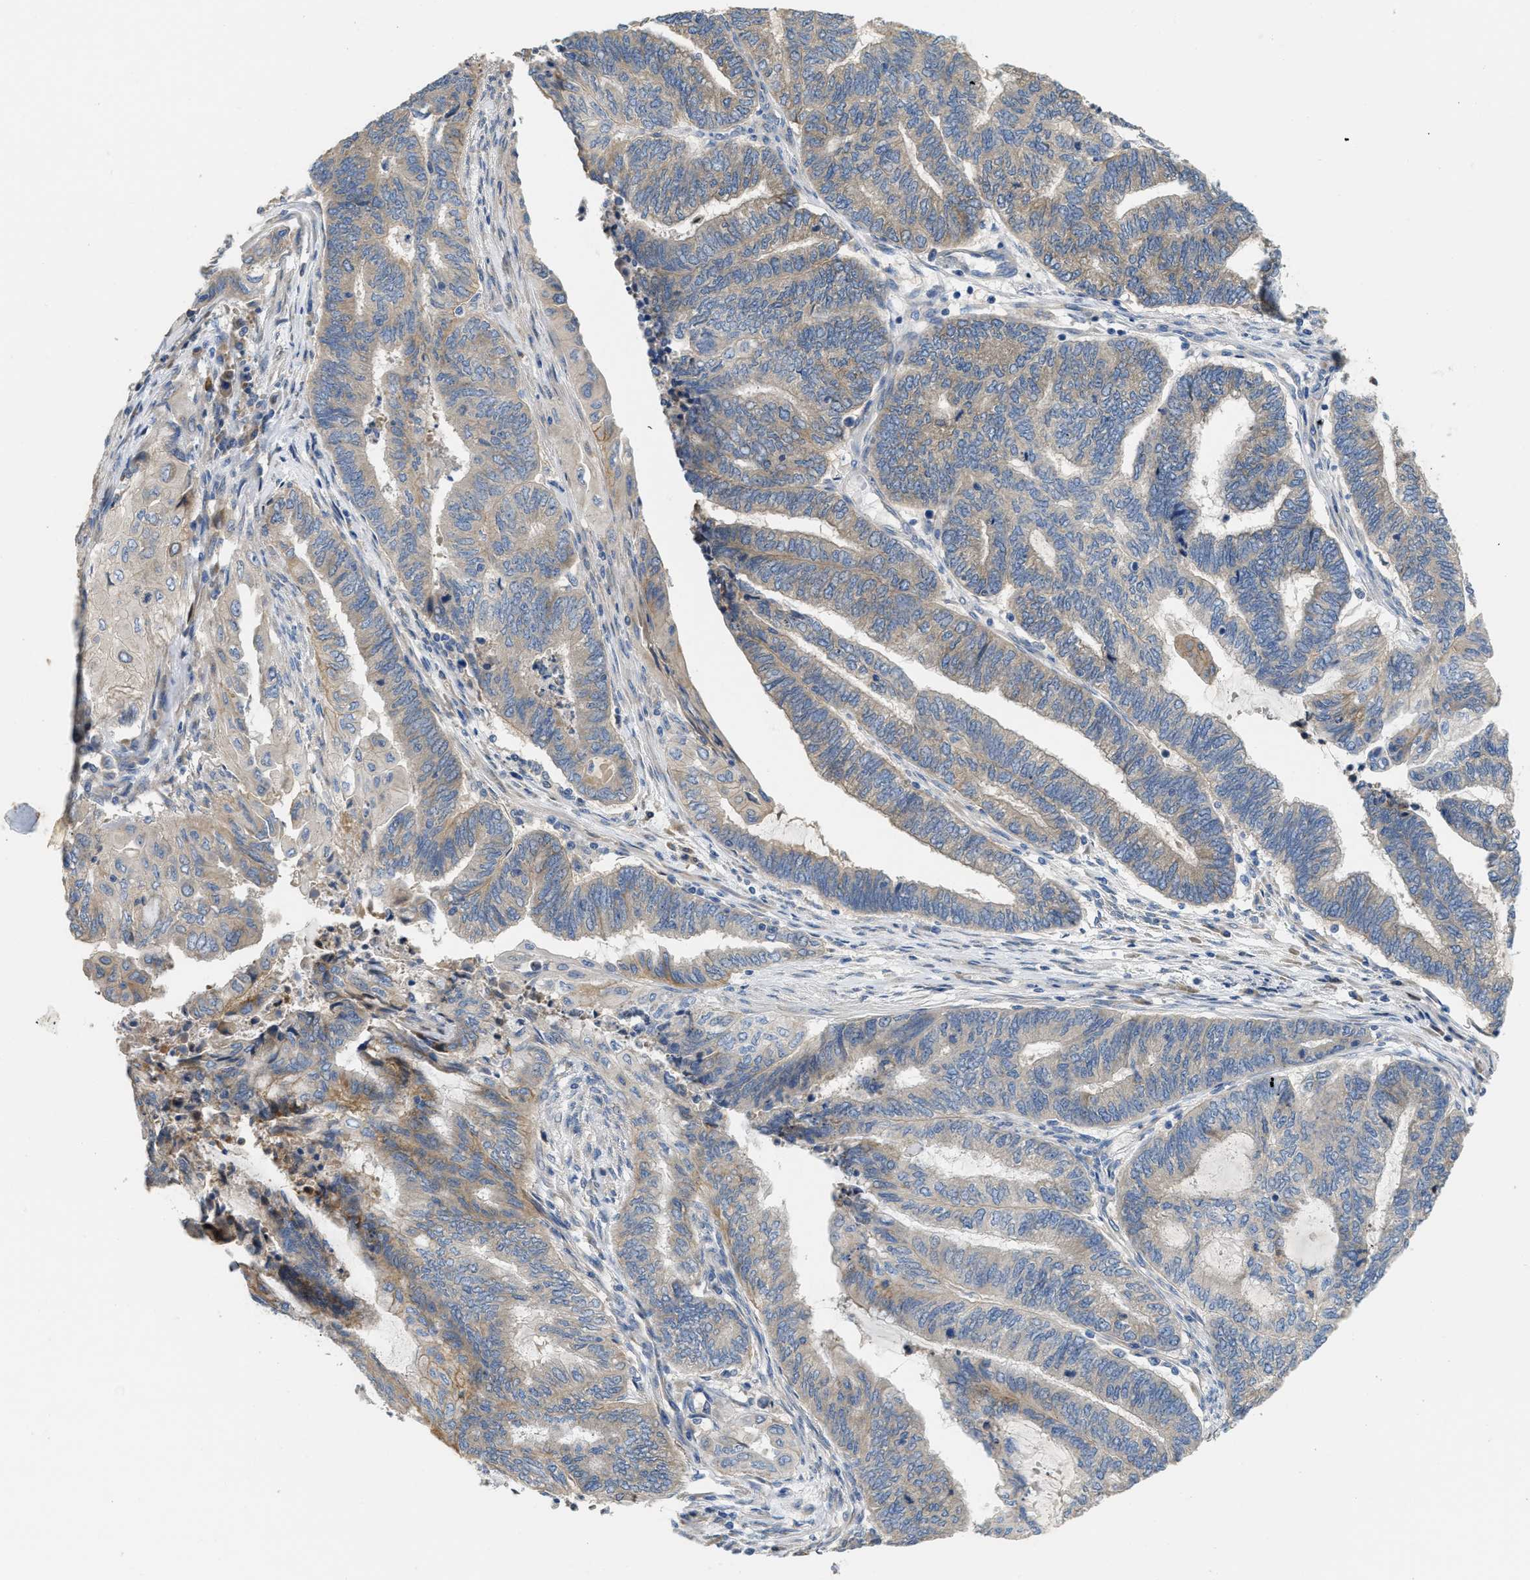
{"staining": {"intensity": "weak", "quantity": ">75%", "location": "cytoplasmic/membranous"}, "tissue": "endometrial cancer", "cell_type": "Tumor cells", "image_type": "cancer", "snomed": [{"axis": "morphology", "description": "Adenocarcinoma, NOS"}, {"axis": "topography", "description": "Uterus"}, {"axis": "topography", "description": "Endometrium"}], "caption": "Immunohistochemical staining of human endometrial adenocarcinoma exhibits weak cytoplasmic/membranous protein expression in about >75% of tumor cells. (Stains: DAB (3,3'-diaminobenzidine) in brown, nuclei in blue, Microscopy: brightfield microscopy at high magnification).", "gene": "DHX58", "patient": {"sex": "female", "age": 70}}